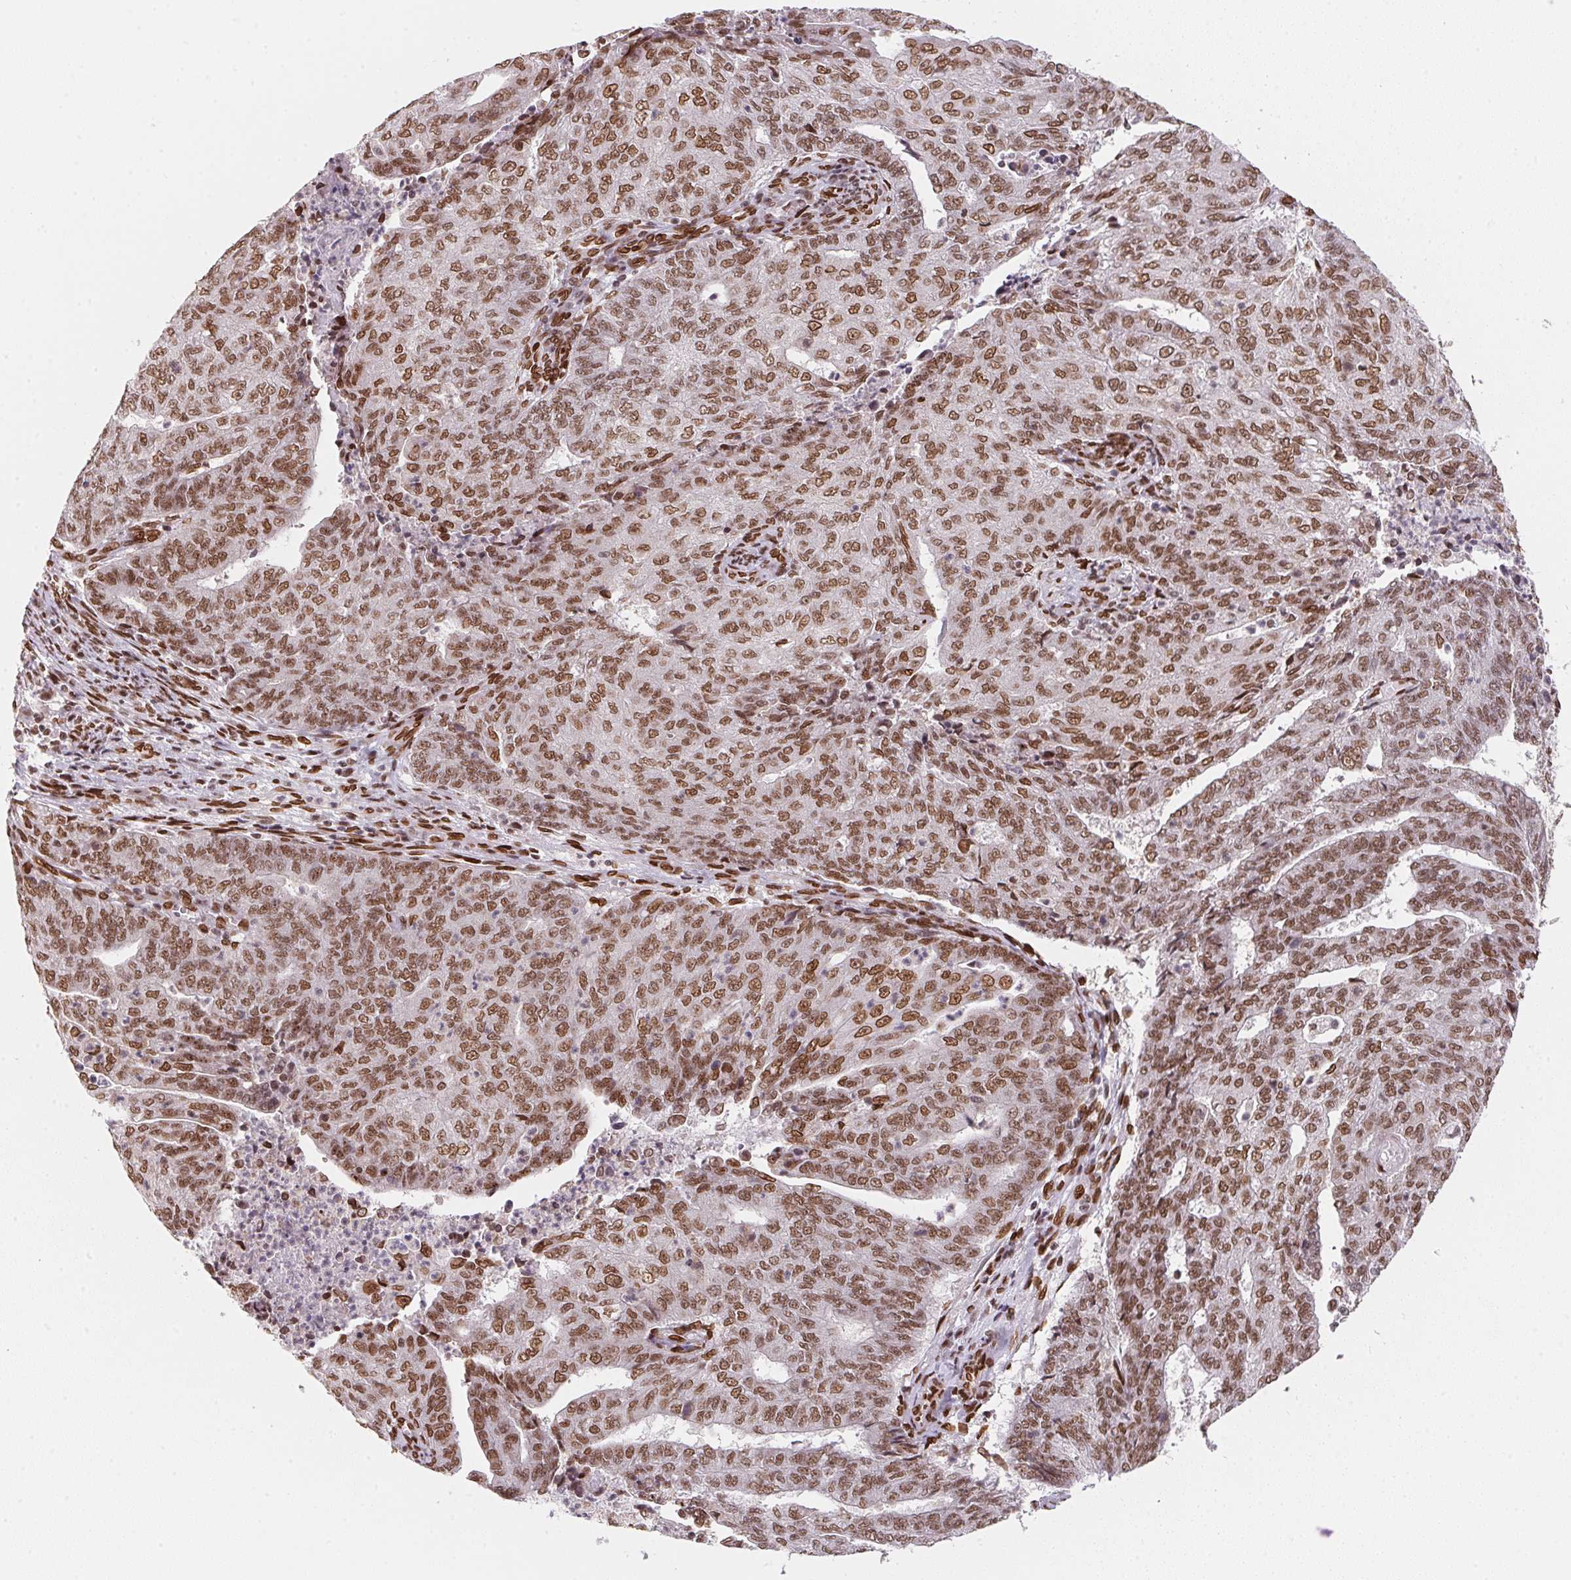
{"staining": {"intensity": "moderate", "quantity": ">75%", "location": "cytoplasmic/membranous,nuclear"}, "tissue": "endometrial cancer", "cell_type": "Tumor cells", "image_type": "cancer", "snomed": [{"axis": "morphology", "description": "Adenocarcinoma, NOS"}, {"axis": "topography", "description": "Endometrium"}], "caption": "Protein expression analysis of endometrial cancer shows moderate cytoplasmic/membranous and nuclear positivity in about >75% of tumor cells.", "gene": "SAP30BP", "patient": {"sex": "female", "age": 82}}